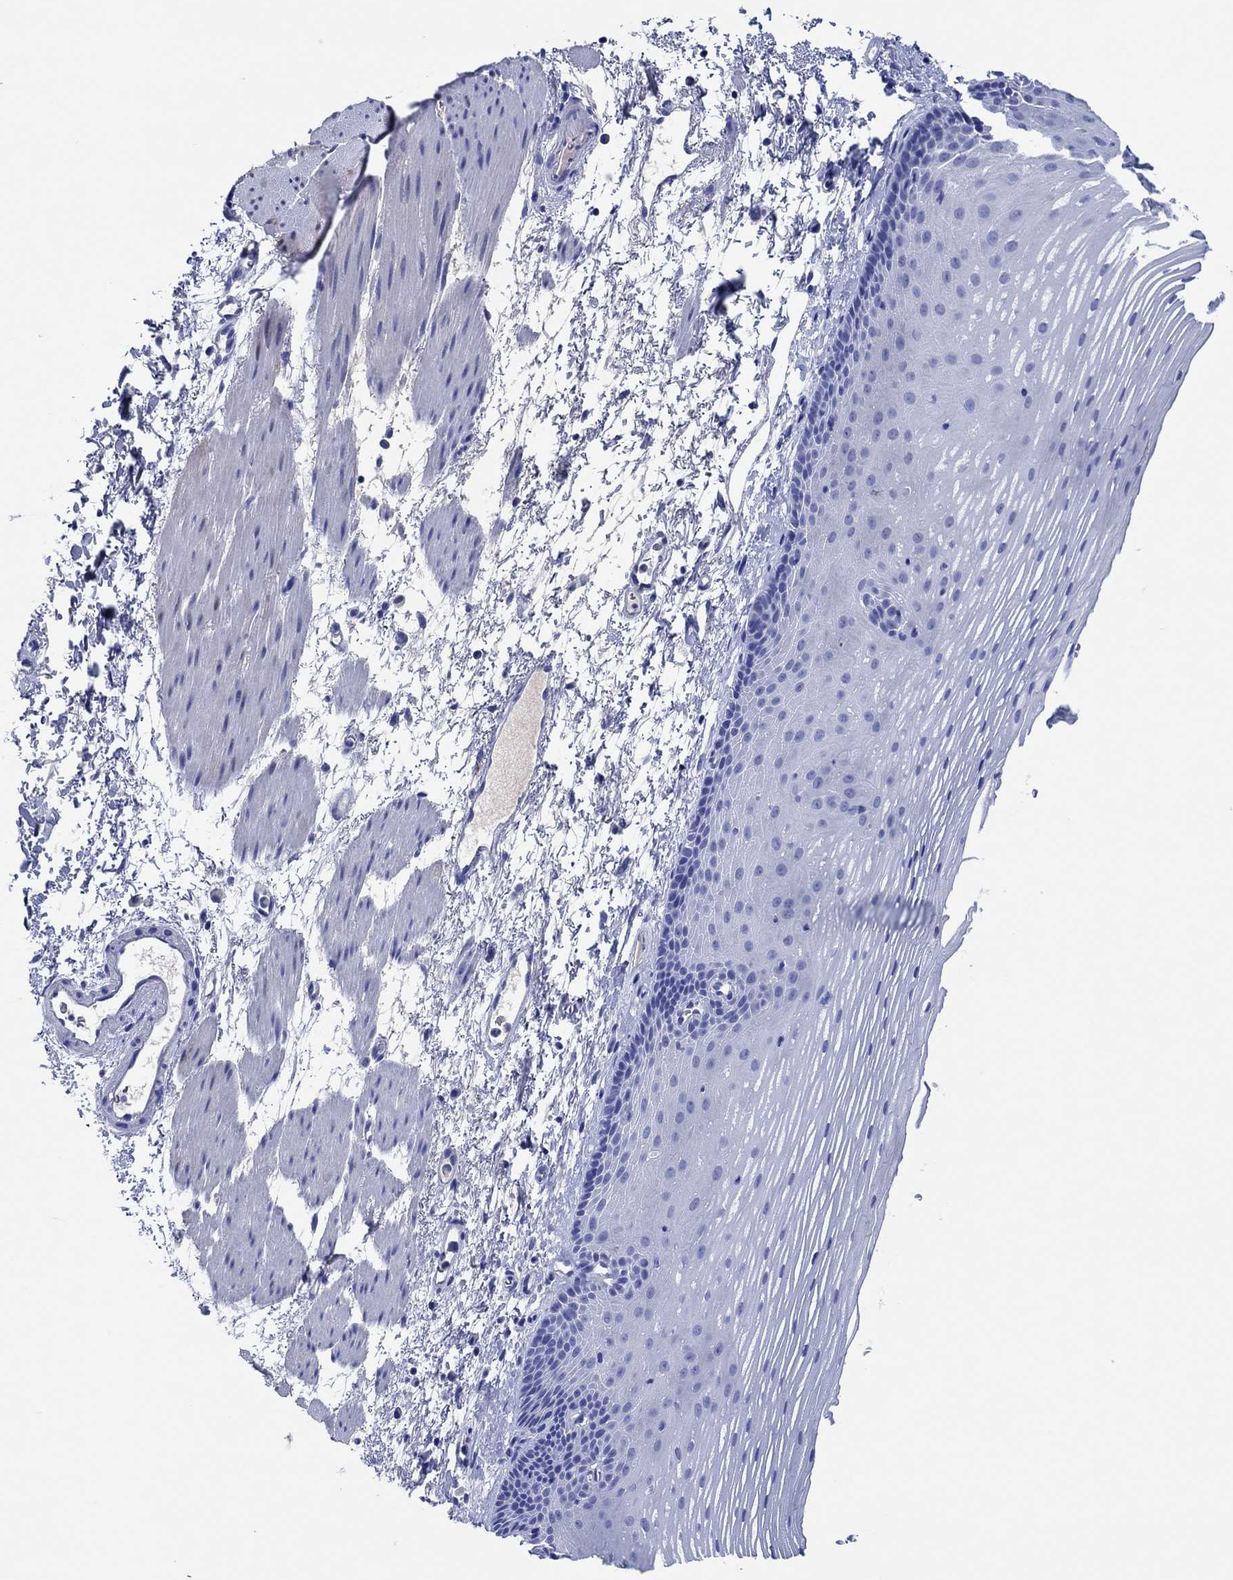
{"staining": {"intensity": "negative", "quantity": "none", "location": "none"}, "tissue": "esophagus", "cell_type": "Squamous epithelial cells", "image_type": "normal", "snomed": [{"axis": "morphology", "description": "Normal tissue, NOS"}, {"axis": "topography", "description": "Esophagus"}], "caption": "DAB (3,3'-diaminobenzidine) immunohistochemical staining of benign human esophagus exhibits no significant expression in squamous epithelial cells.", "gene": "CPNE6", "patient": {"sex": "male", "age": 76}}